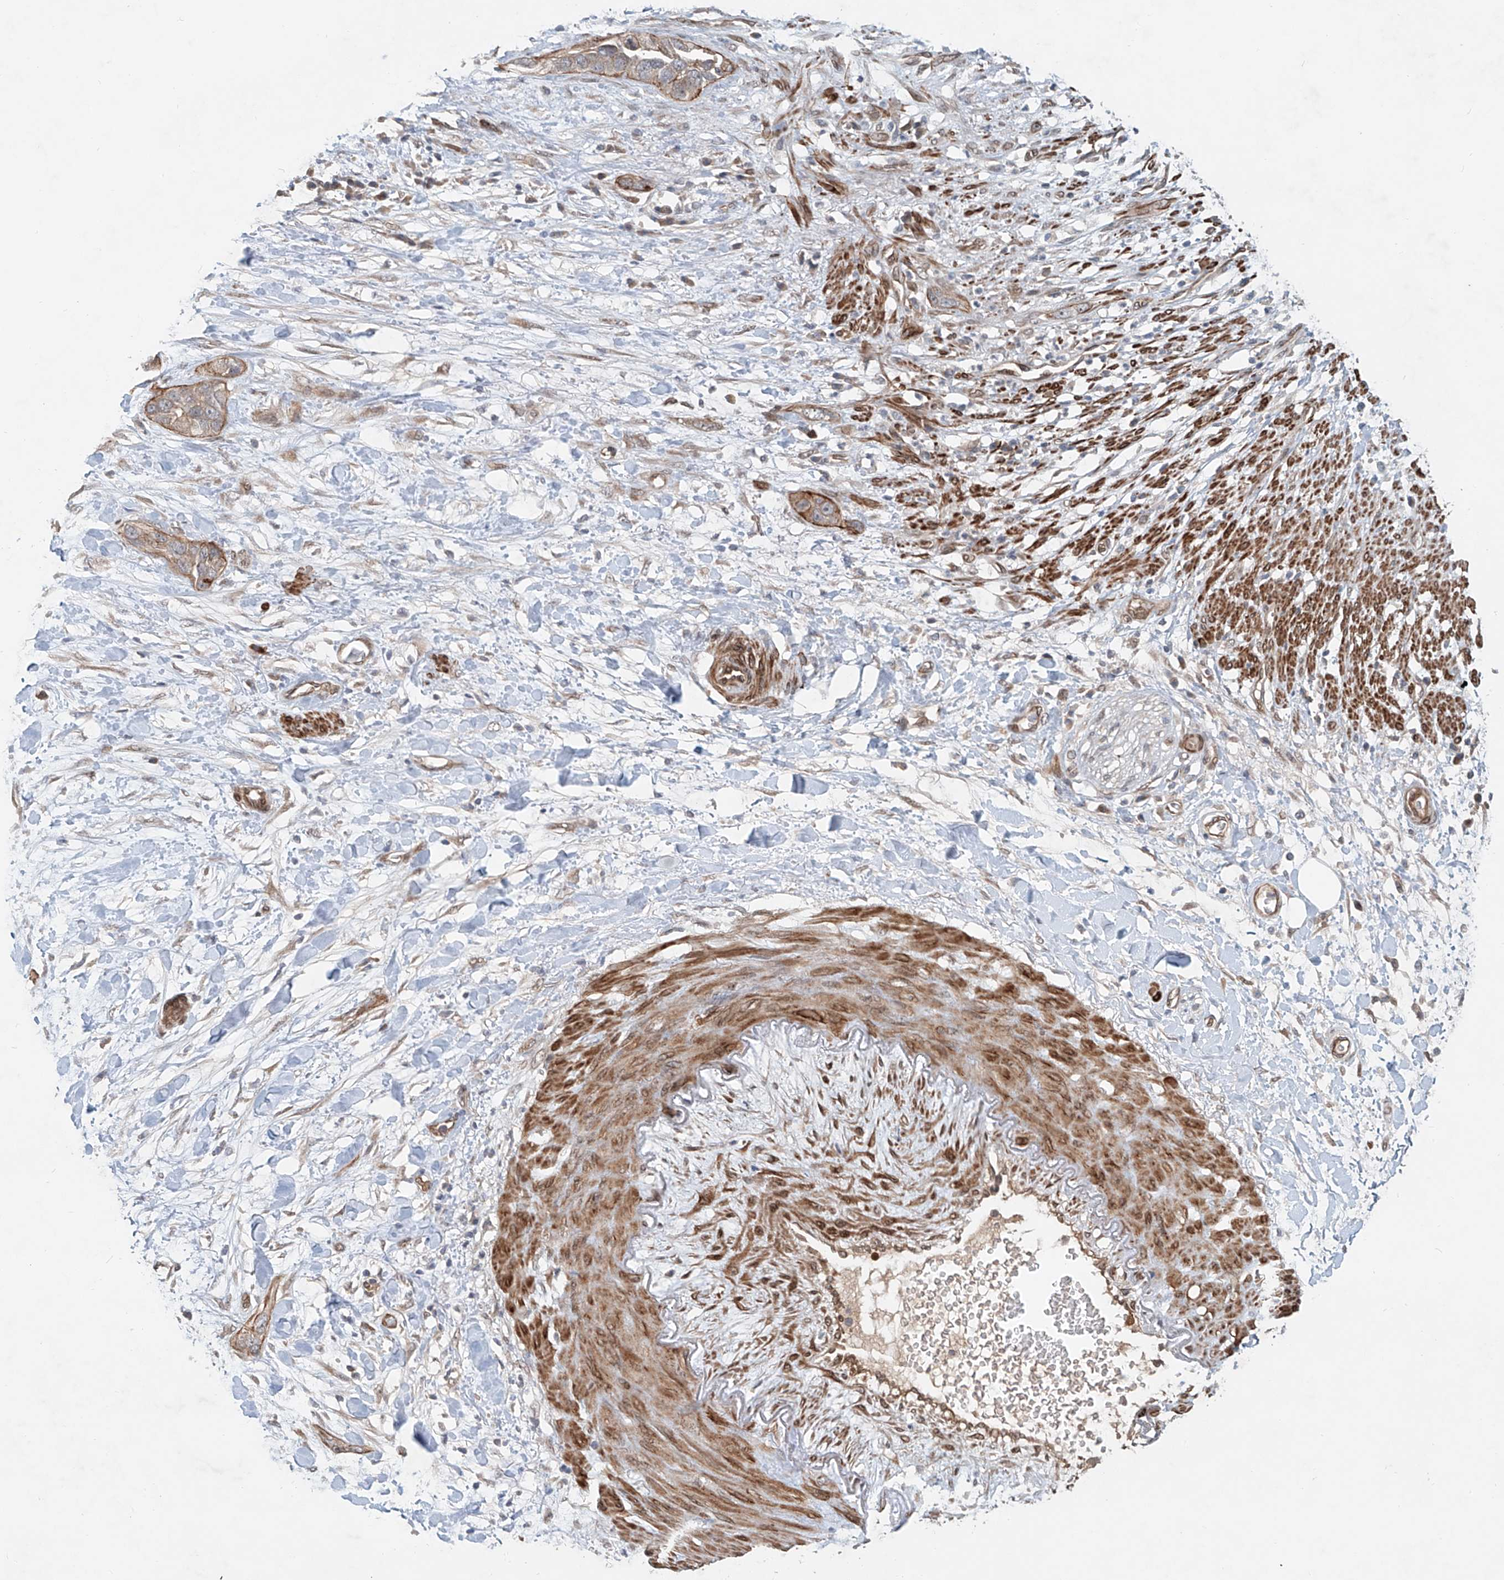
{"staining": {"intensity": "moderate", "quantity": "25%-75%", "location": "cytoplasmic/membranous"}, "tissue": "pancreatic cancer", "cell_type": "Tumor cells", "image_type": "cancer", "snomed": [{"axis": "morphology", "description": "Adenocarcinoma, NOS"}, {"axis": "topography", "description": "Pancreas"}], "caption": "Immunohistochemistry micrograph of neoplastic tissue: human pancreatic cancer (adenocarcinoma) stained using immunohistochemistry displays medium levels of moderate protein expression localized specifically in the cytoplasmic/membranous of tumor cells, appearing as a cytoplasmic/membranous brown color.", "gene": "SASH1", "patient": {"sex": "female", "age": 60}}